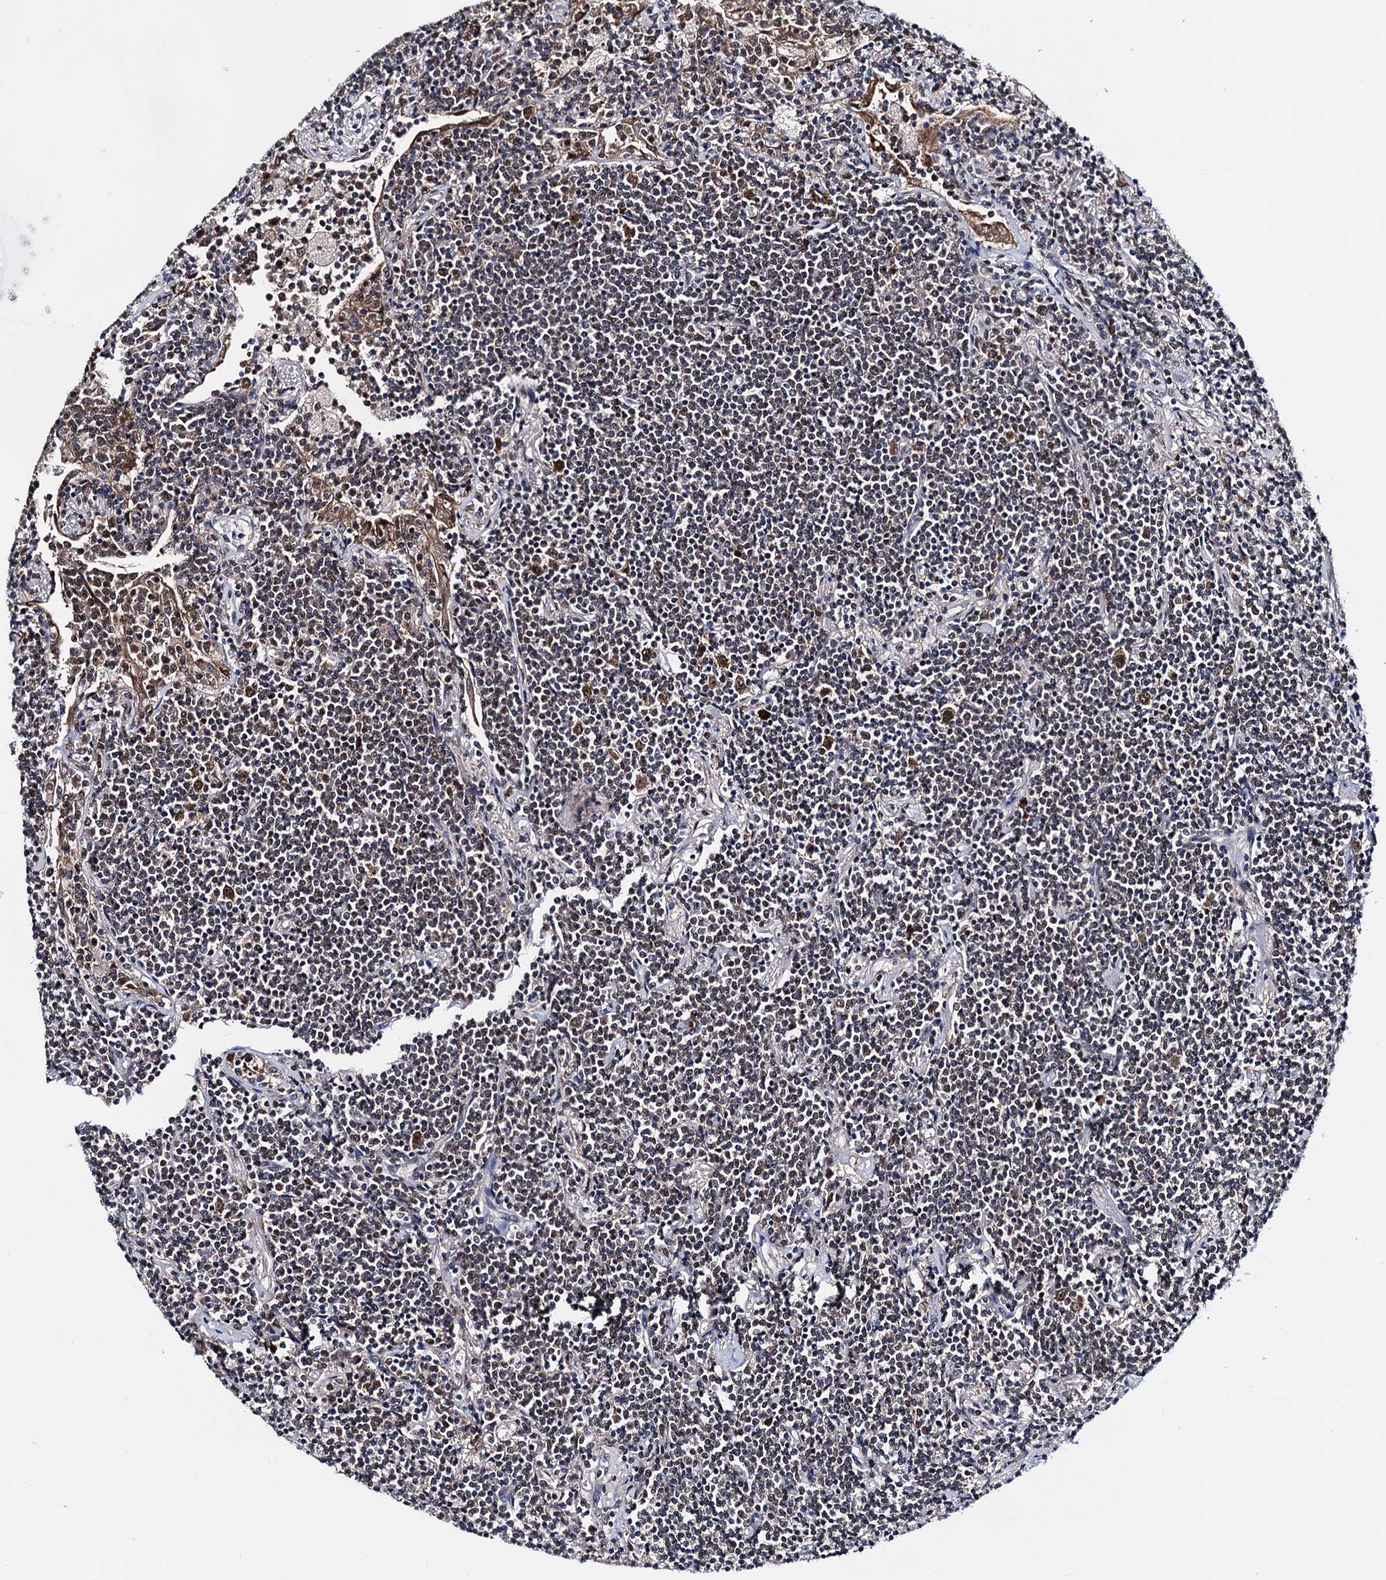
{"staining": {"intensity": "weak", "quantity": "25%-75%", "location": "cytoplasmic/membranous,nuclear"}, "tissue": "lymphoma", "cell_type": "Tumor cells", "image_type": "cancer", "snomed": [{"axis": "morphology", "description": "Malignant lymphoma, non-Hodgkin's type, Low grade"}, {"axis": "topography", "description": "Lung"}], "caption": "Malignant lymphoma, non-Hodgkin's type (low-grade) stained with DAB IHC demonstrates low levels of weak cytoplasmic/membranous and nuclear positivity in about 25%-75% of tumor cells. The staining was performed using DAB to visualize the protein expression in brown, while the nuclei were stained in blue with hematoxylin (Magnification: 20x).", "gene": "COA4", "patient": {"sex": "female", "age": 71}}